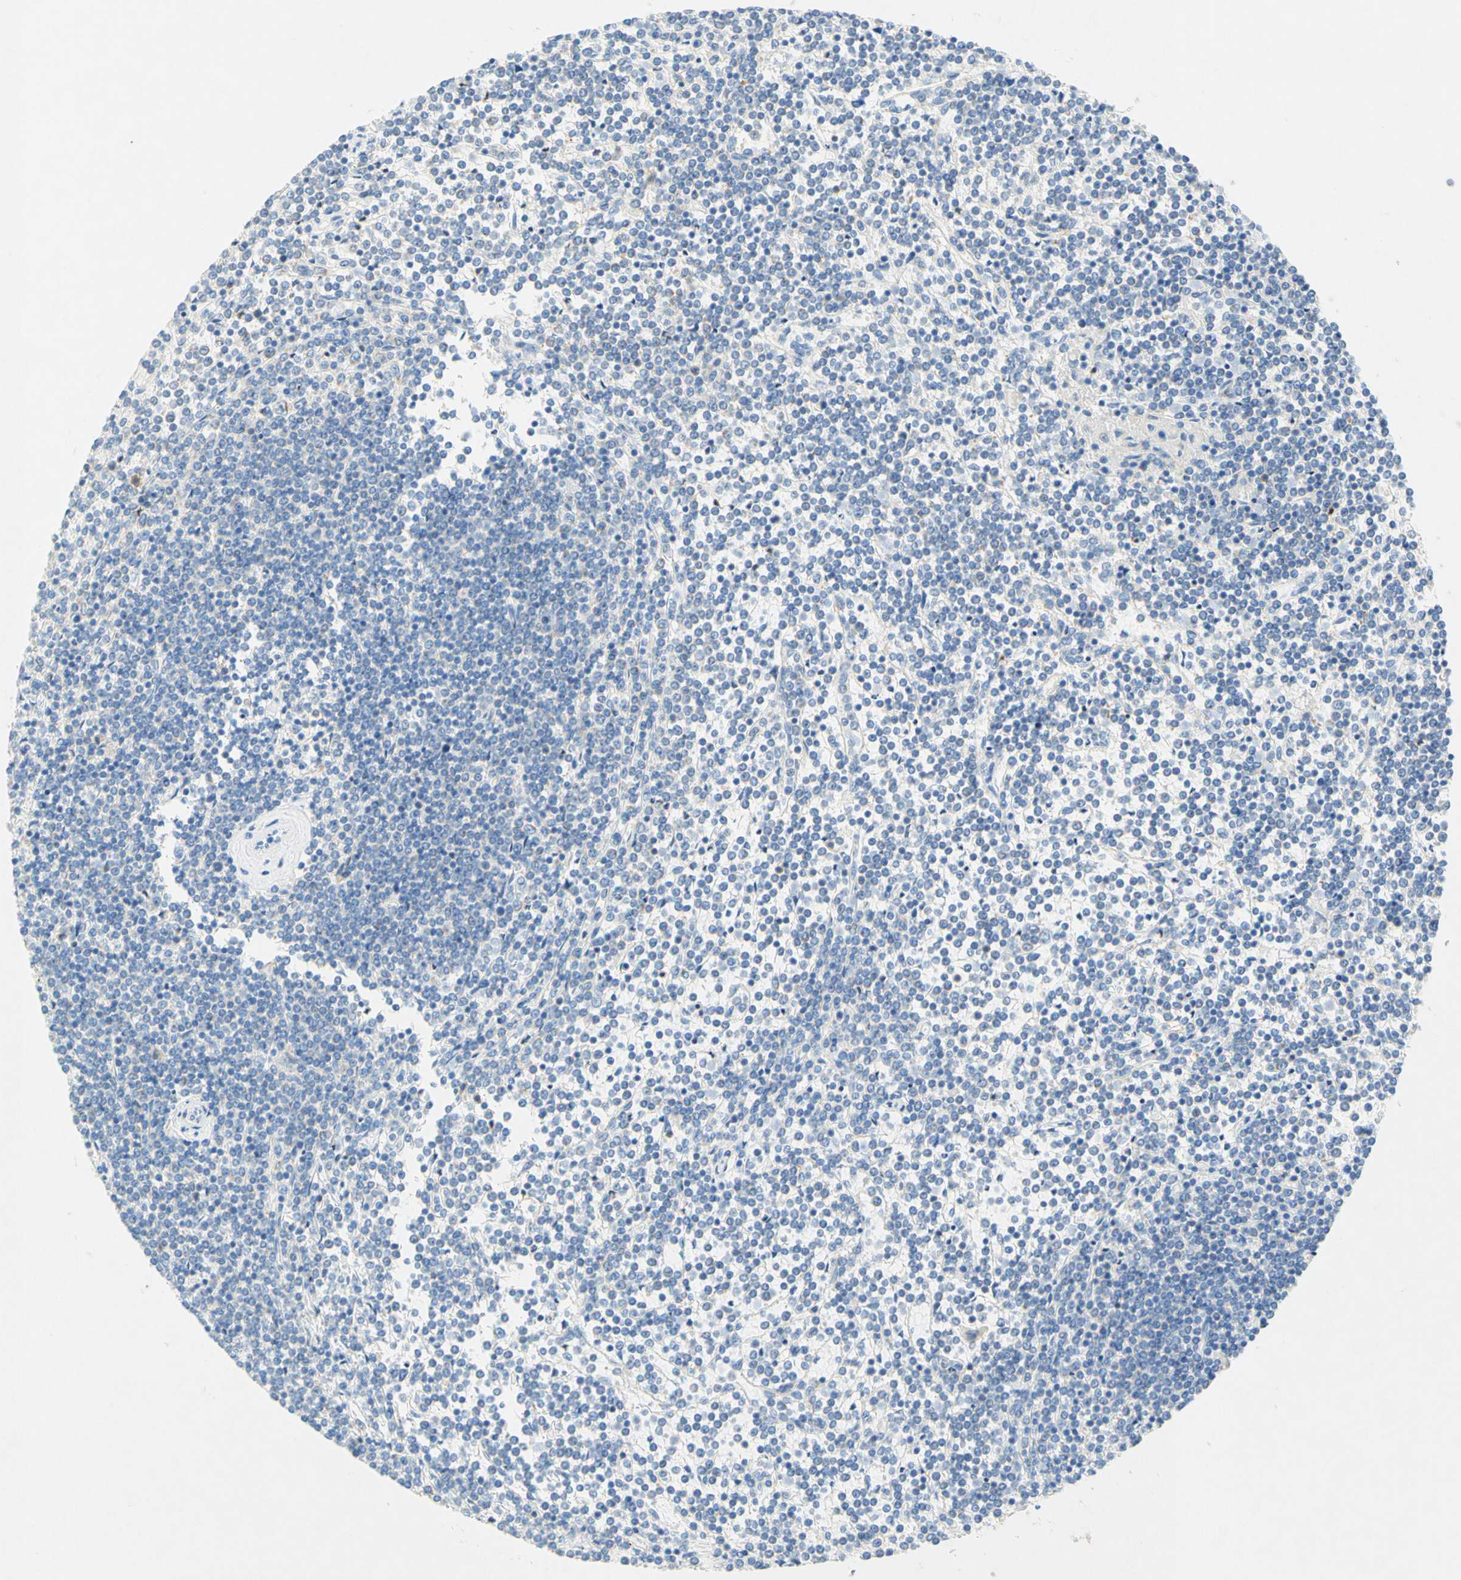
{"staining": {"intensity": "negative", "quantity": "none", "location": "none"}, "tissue": "lymphoma", "cell_type": "Tumor cells", "image_type": "cancer", "snomed": [{"axis": "morphology", "description": "Malignant lymphoma, non-Hodgkin's type, Low grade"}, {"axis": "topography", "description": "Spleen"}], "caption": "Lymphoma was stained to show a protein in brown. There is no significant expression in tumor cells.", "gene": "SLC46A1", "patient": {"sex": "female", "age": 19}}